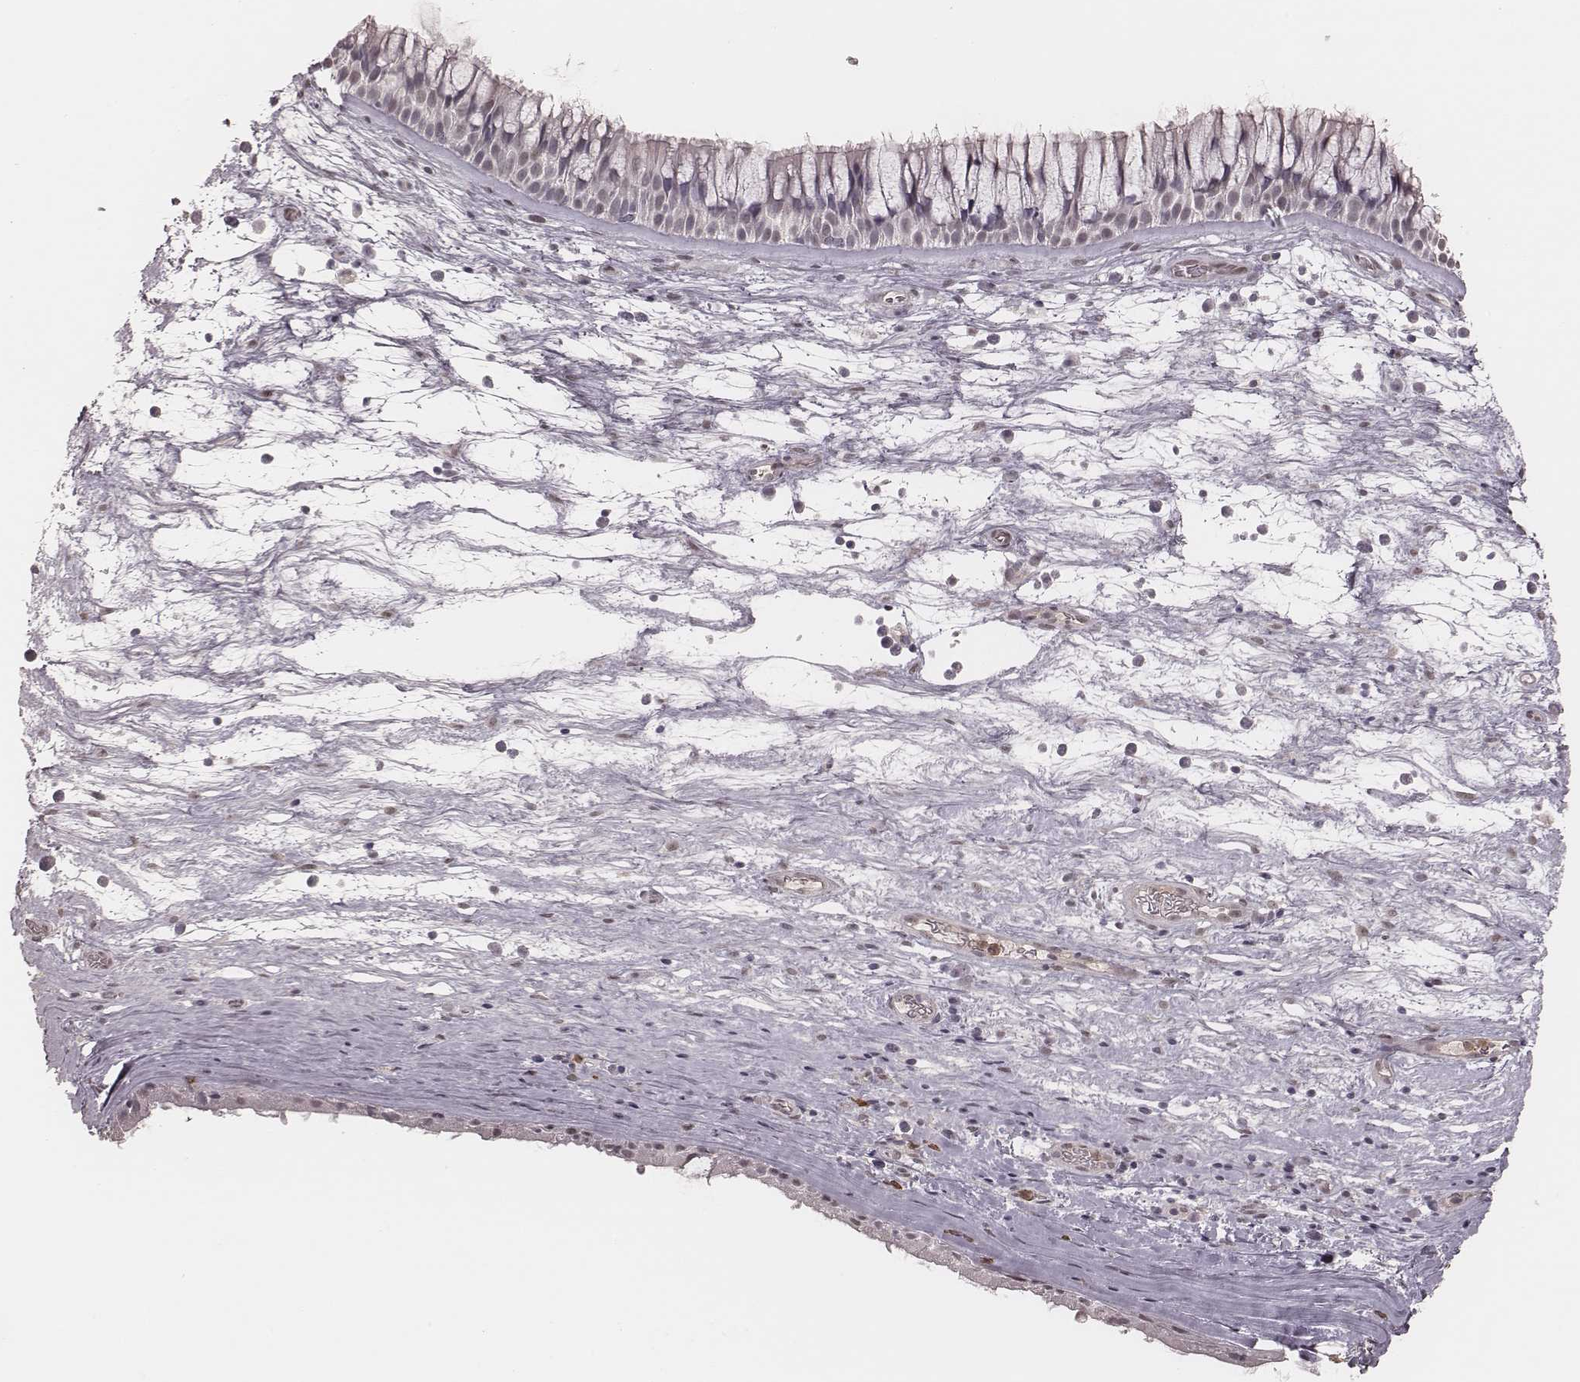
{"staining": {"intensity": "negative", "quantity": "none", "location": "none"}, "tissue": "nasopharynx", "cell_type": "Respiratory epithelial cells", "image_type": "normal", "snomed": [{"axis": "morphology", "description": "Normal tissue, NOS"}, {"axis": "topography", "description": "Nasopharynx"}], "caption": "Protein analysis of benign nasopharynx shows no significant positivity in respiratory epithelial cells. (IHC, brightfield microscopy, high magnification).", "gene": "KITLG", "patient": {"sex": "male", "age": 74}}